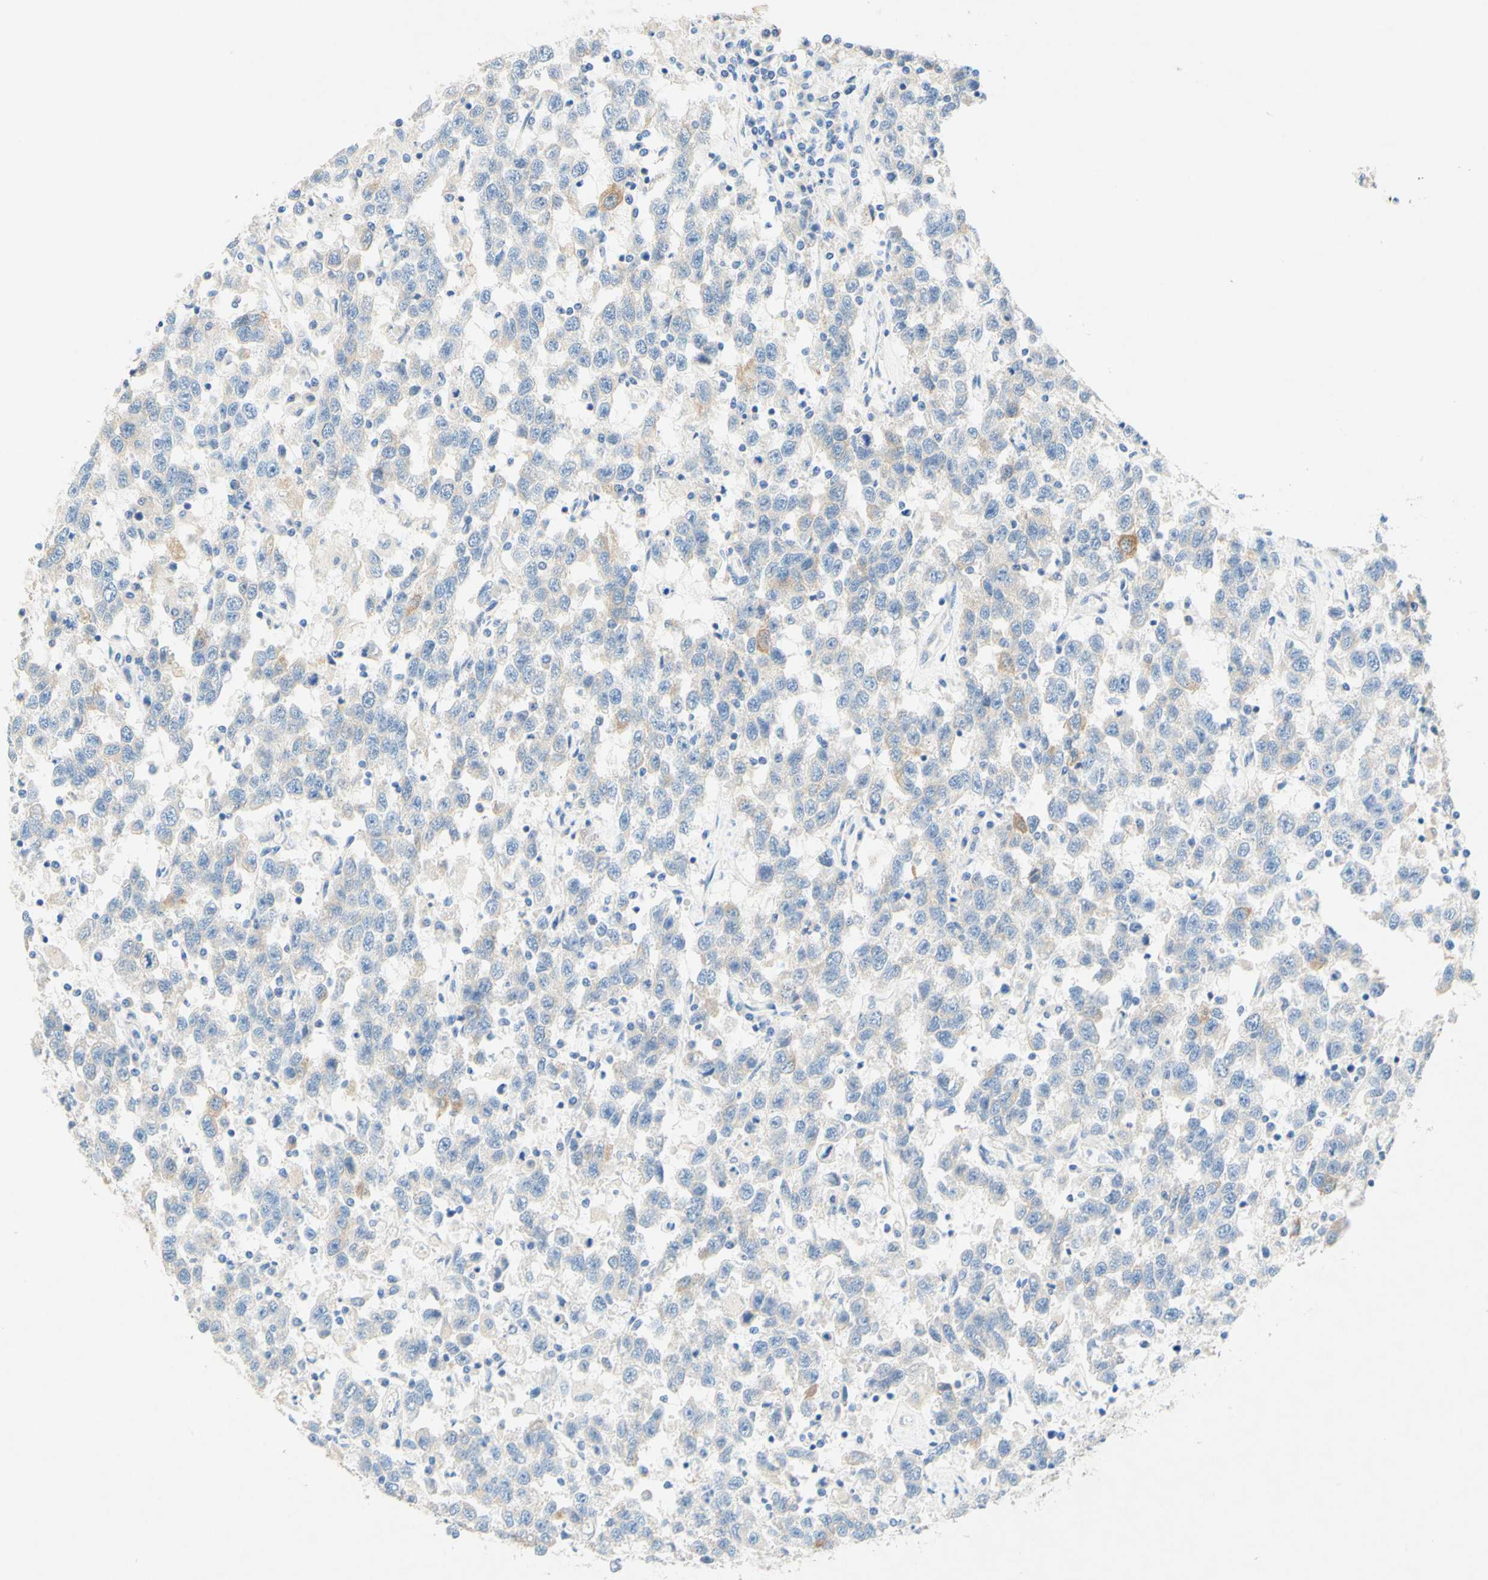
{"staining": {"intensity": "moderate", "quantity": "<25%", "location": "cytoplasmic/membranous"}, "tissue": "testis cancer", "cell_type": "Tumor cells", "image_type": "cancer", "snomed": [{"axis": "morphology", "description": "Seminoma, NOS"}, {"axis": "topography", "description": "Testis"}], "caption": "Testis cancer (seminoma) tissue reveals moderate cytoplasmic/membranous staining in about <25% of tumor cells The staining is performed using DAB brown chromogen to label protein expression. The nuclei are counter-stained blue using hematoxylin.", "gene": "SLC46A1", "patient": {"sex": "male", "age": 41}}